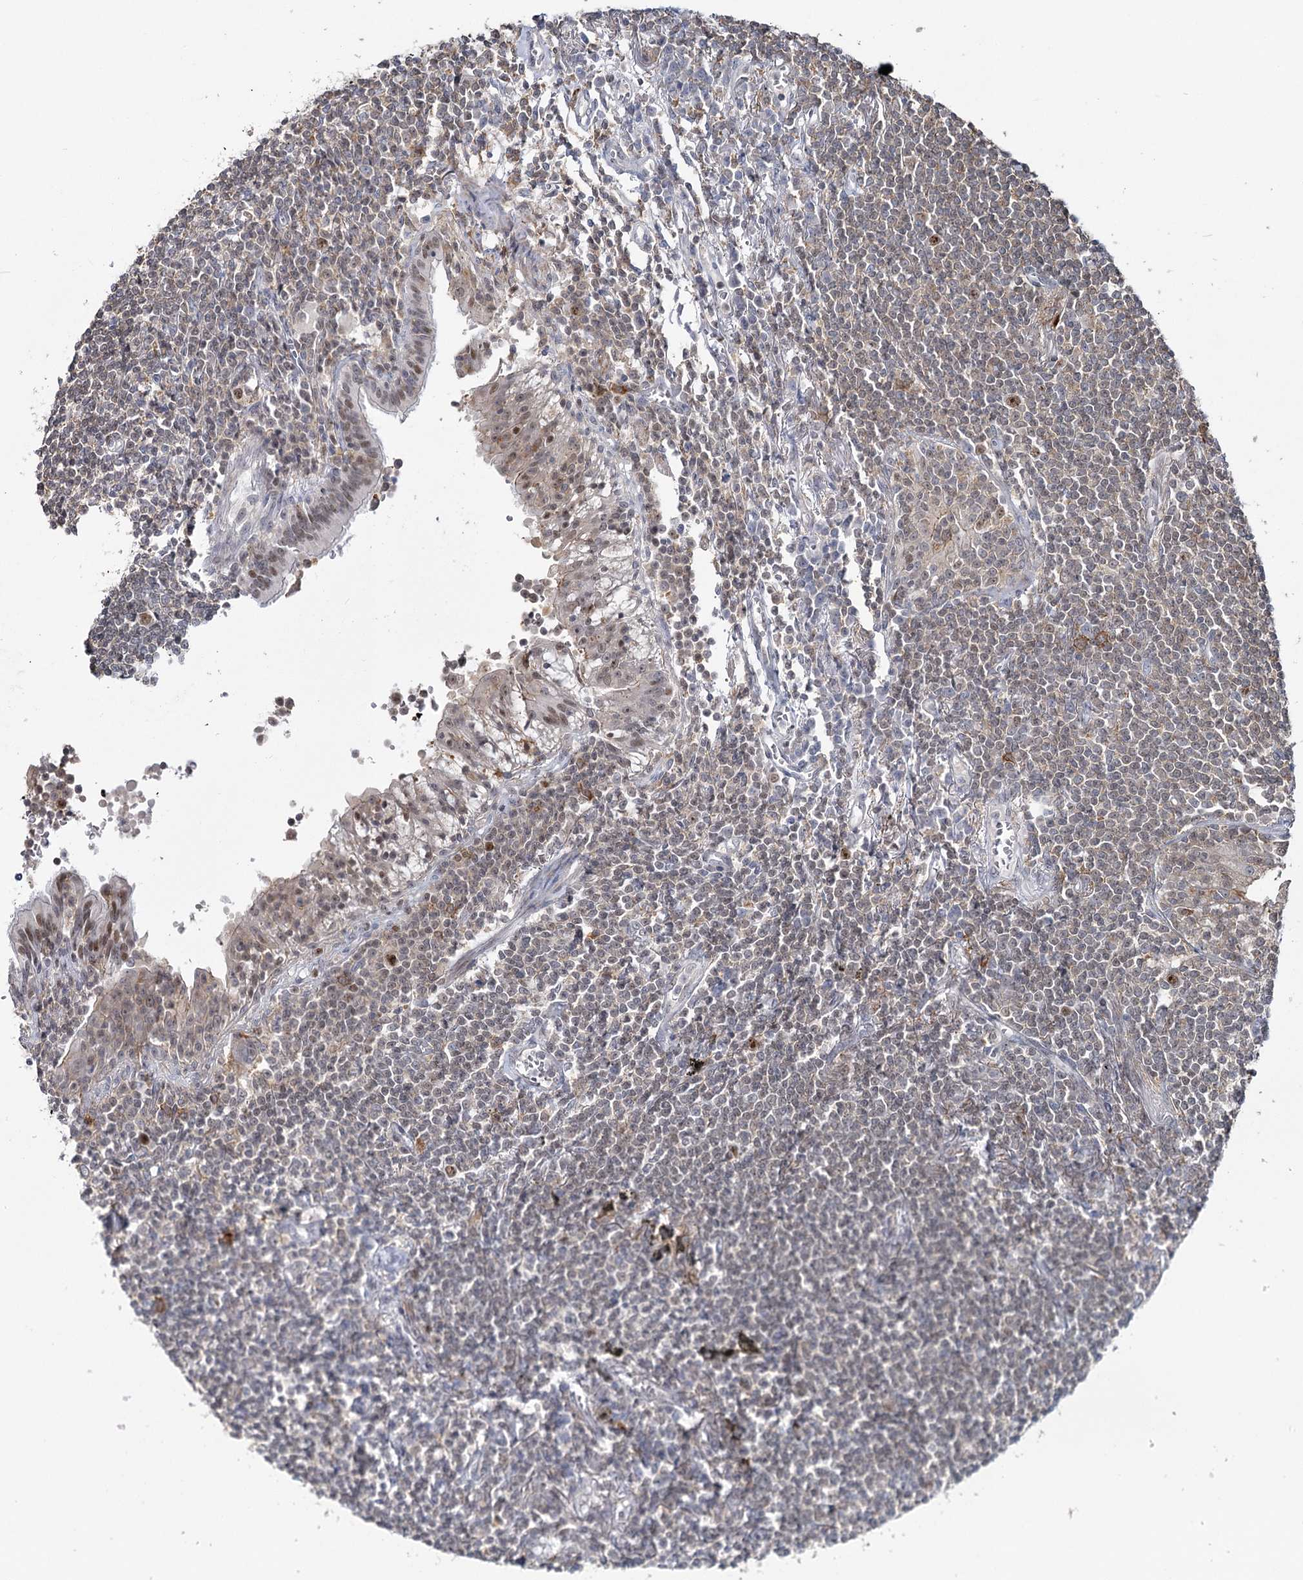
{"staining": {"intensity": "negative", "quantity": "none", "location": "none"}, "tissue": "lymphoma", "cell_type": "Tumor cells", "image_type": "cancer", "snomed": [{"axis": "morphology", "description": "Malignant lymphoma, non-Hodgkin's type, Low grade"}, {"axis": "topography", "description": "Lung"}], "caption": "This is a image of immunohistochemistry (IHC) staining of malignant lymphoma, non-Hodgkin's type (low-grade), which shows no expression in tumor cells.", "gene": "ZC3H8", "patient": {"sex": "female", "age": 71}}